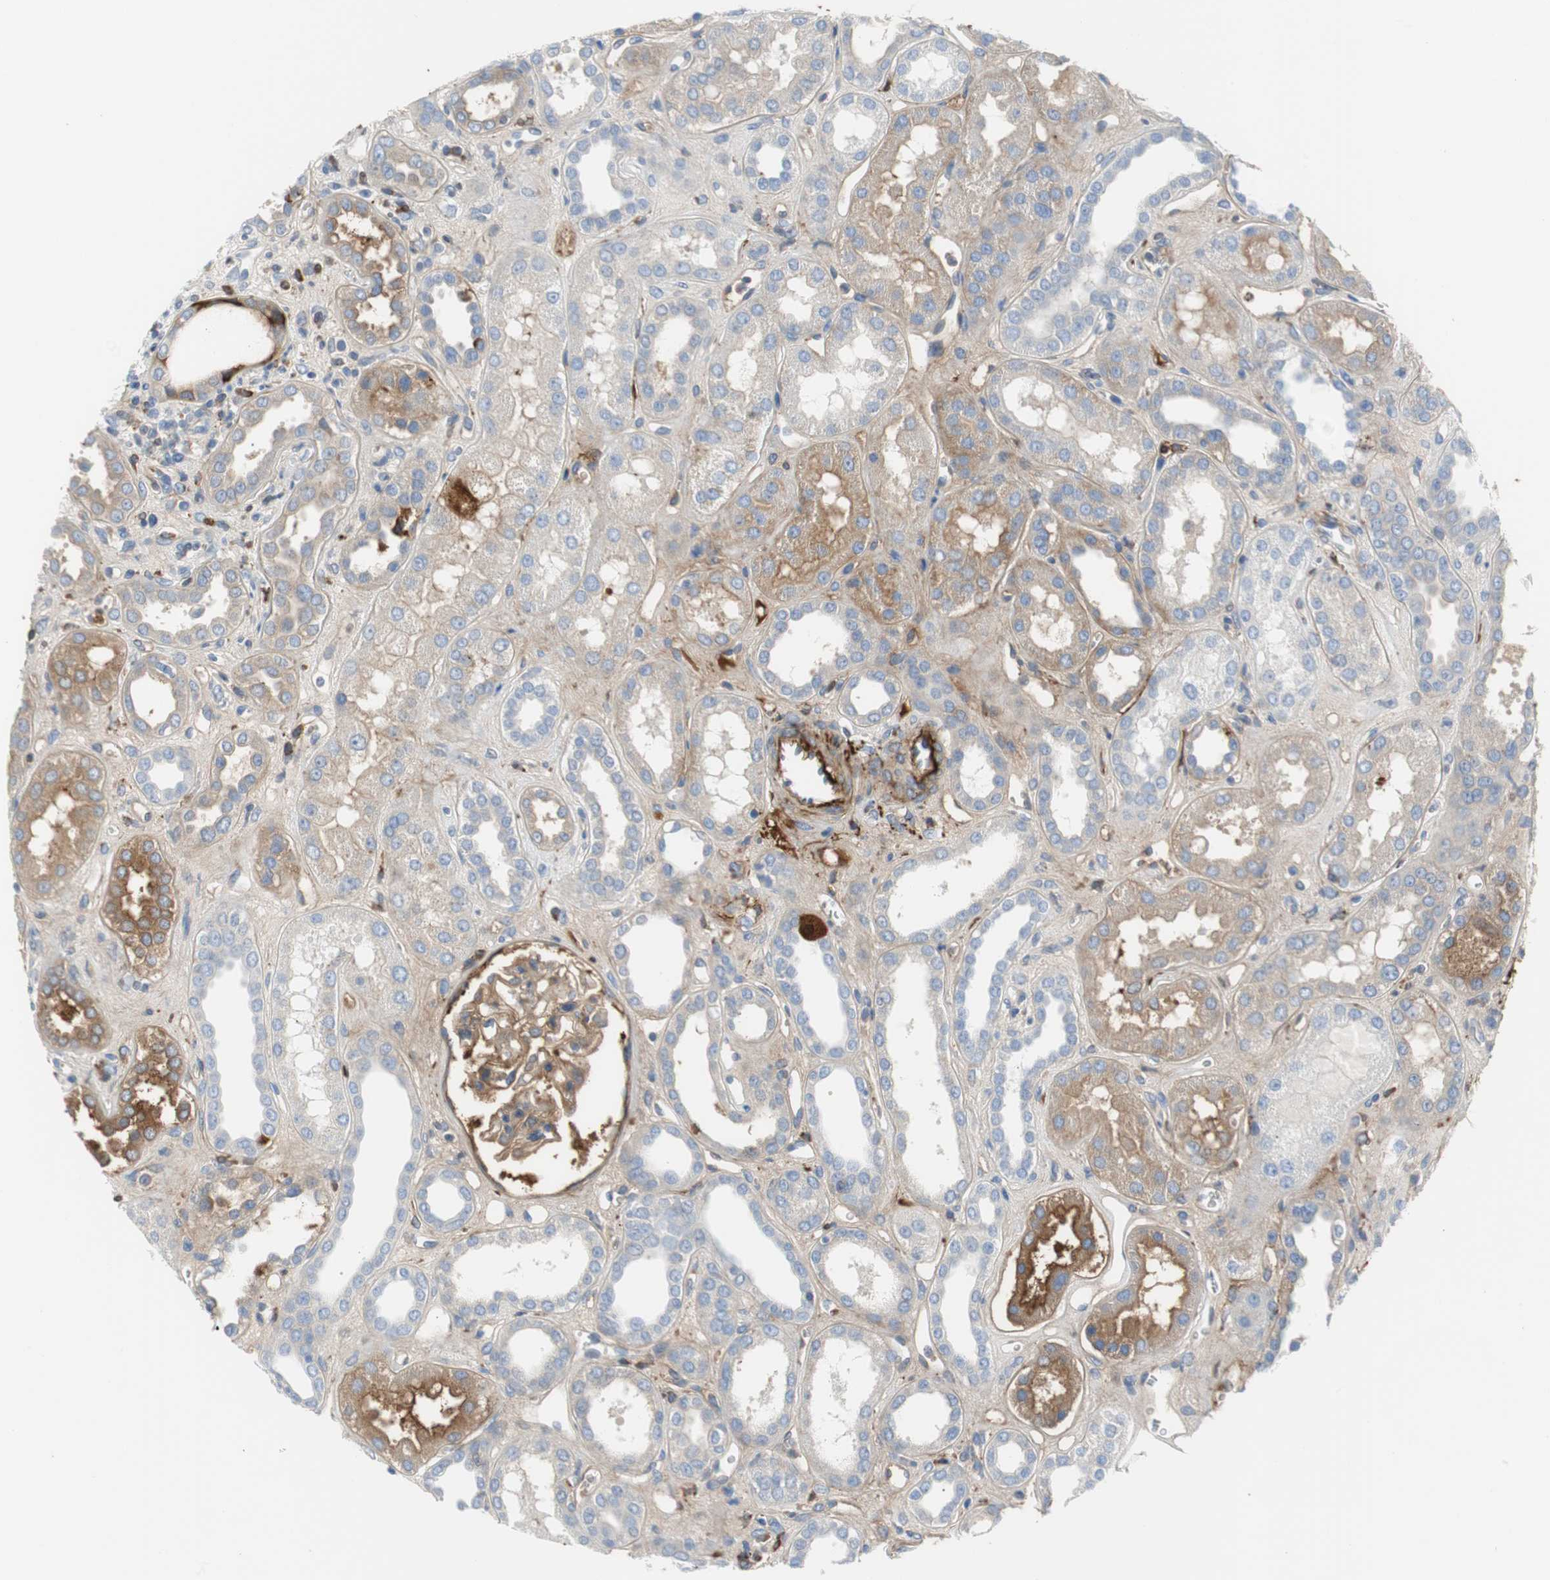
{"staining": {"intensity": "moderate", "quantity": "25%-75%", "location": "cytoplasmic/membranous"}, "tissue": "kidney", "cell_type": "Cells in glomeruli", "image_type": "normal", "snomed": [{"axis": "morphology", "description": "Normal tissue, NOS"}, {"axis": "topography", "description": "Kidney"}], "caption": "Kidney stained with DAB immunohistochemistry reveals medium levels of moderate cytoplasmic/membranous staining in about 25%-75% of cells in glomeruli.", "gene": "APCS", "patient": {"sex": "male", "age": 59}}